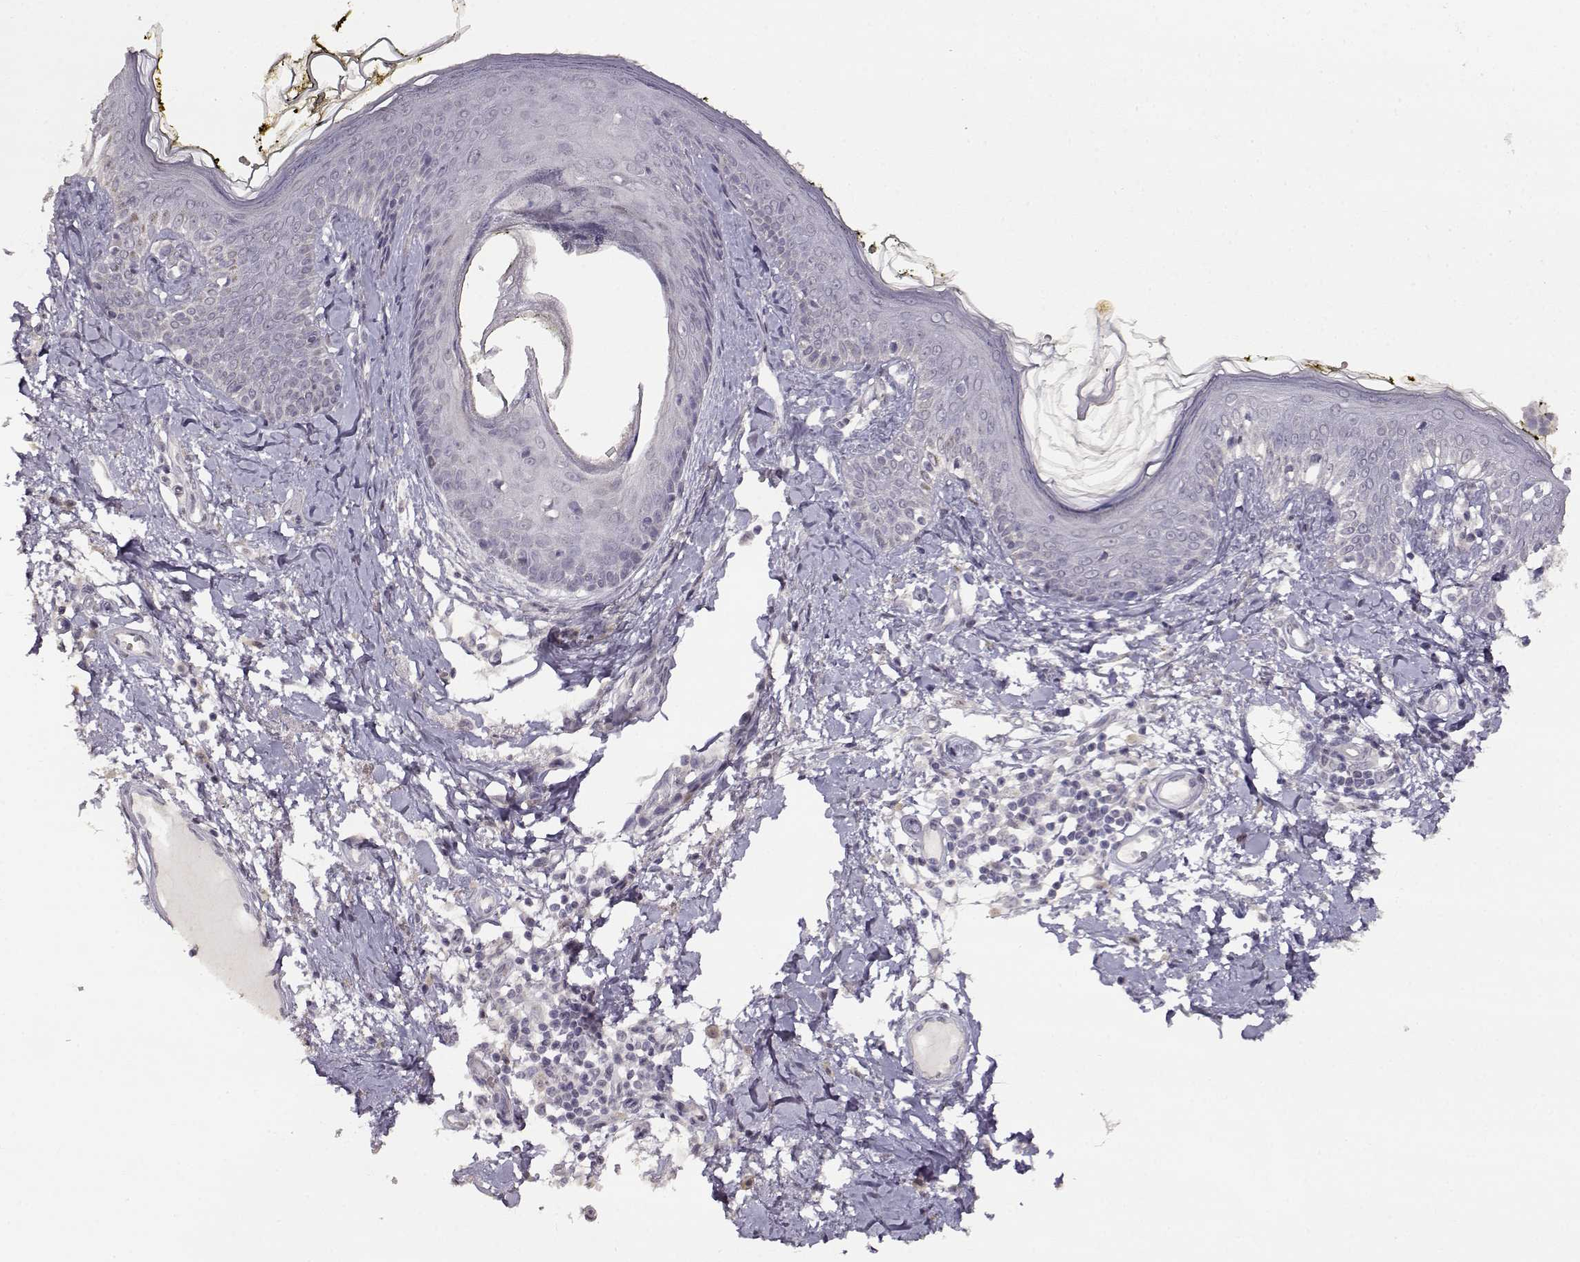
{"staining": {"intensity": "negative", "quantity": "none", "location": "none"}, "tissue": "skin", "cell_type": "Fibroblasts", "image_type": "normal", "snomed": [{"axis": "morphology", "description": "Normal tissue, NOS"}, {"axis": "topography", "description": "Skin"}], "caption": "Immunohistochemistry of normal human skin demonstrates no staining in fibroblasts.", "gene": "RHOXF2", "patient": {"sex": "male", "age": 76}}